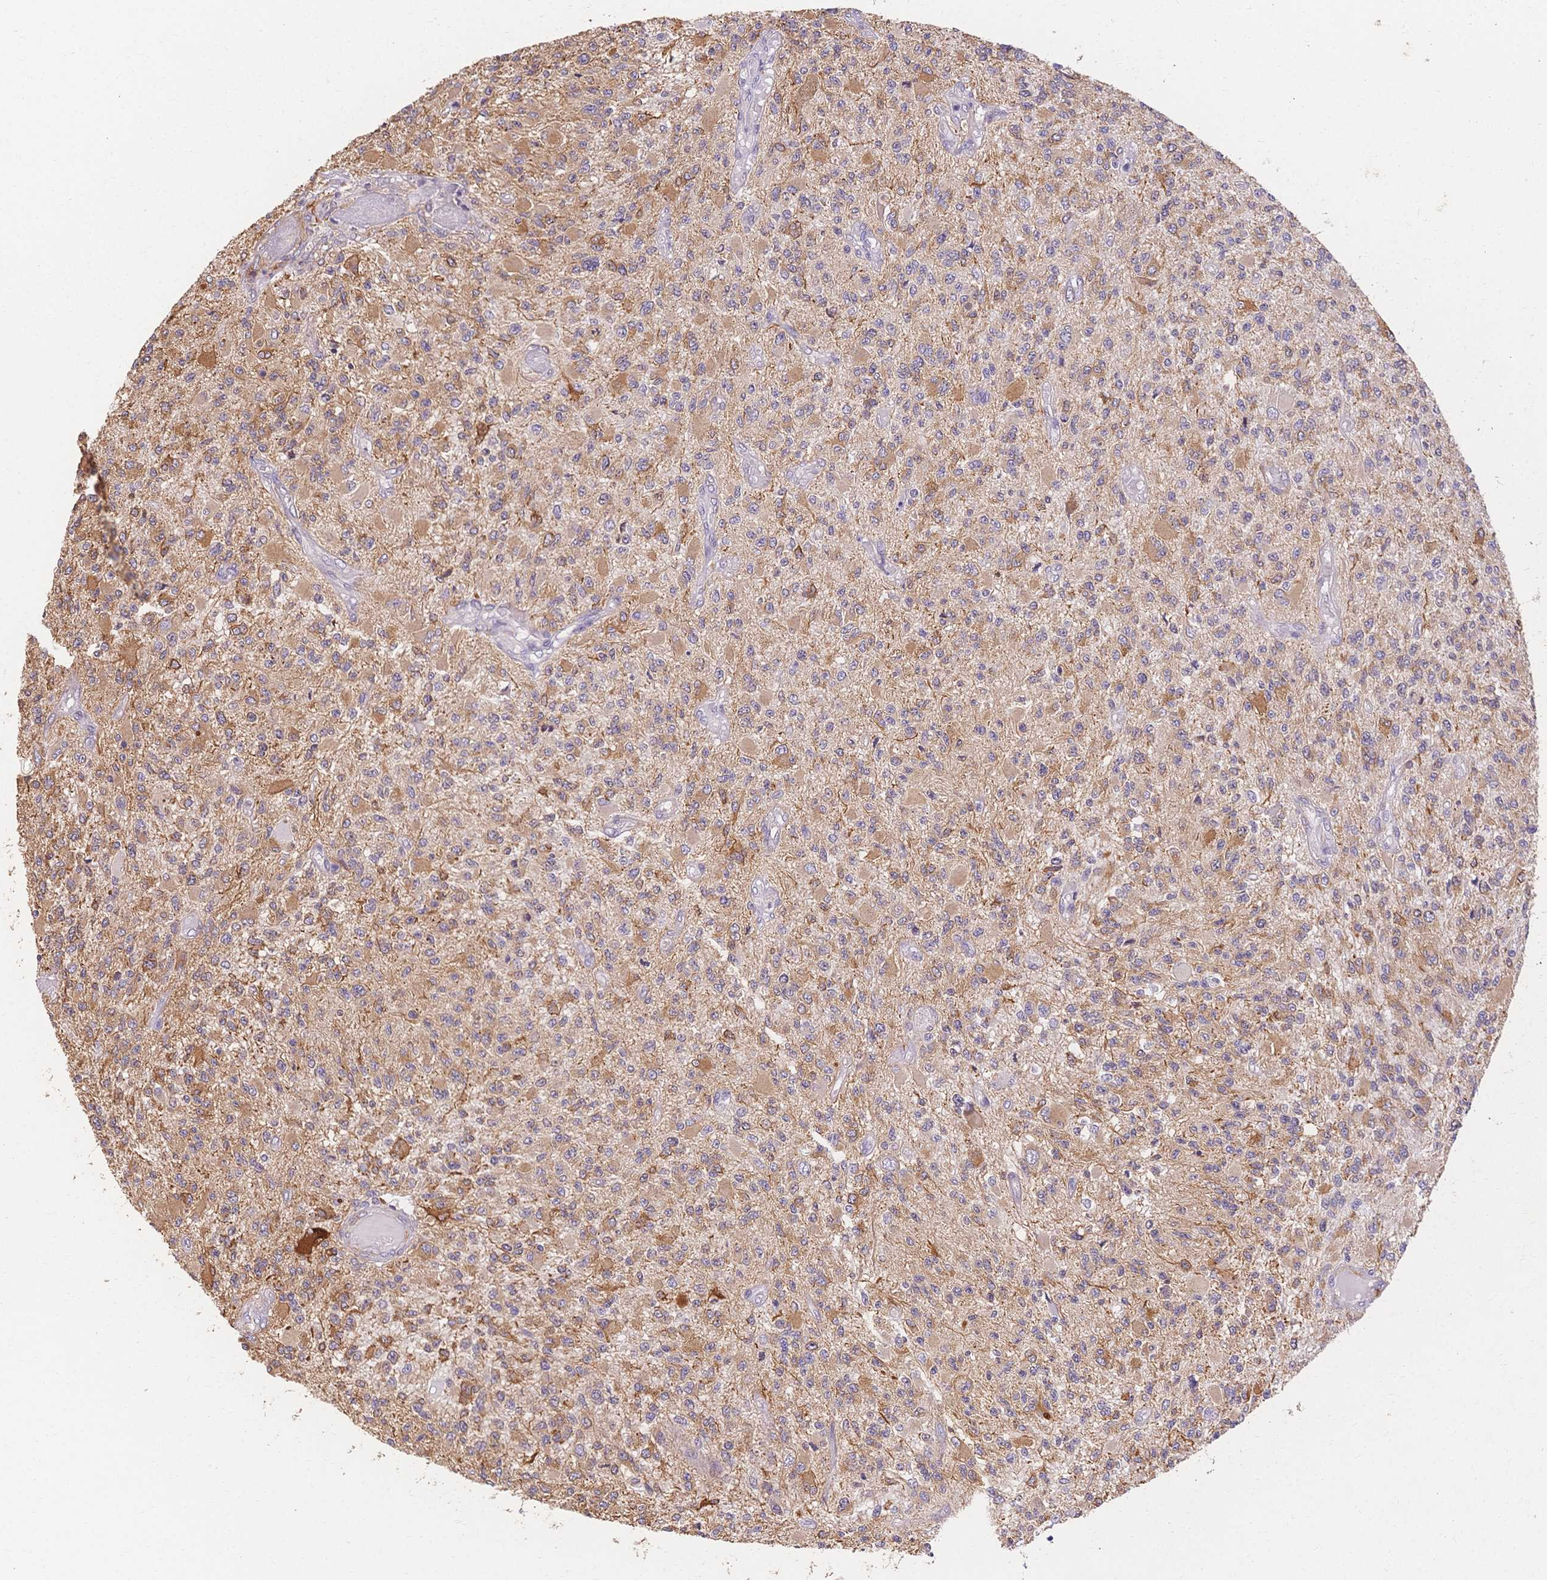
{"staining": {"intensity": "moderate", "quantity": "<25%", "location": "cytoplasmic/membranous"}, "tissue": "glioma", "cell_type": "Tumor cells", "image_type": "cancer", "snomed": [{"axis": "morphology", "description": "Glioma, malignant, High grade"}, {"axis": "topography", "description": "Brain"}], "caption": "Malignant high-grade glioma stained for a protein displays moderate cytoplasmic/membranous positivity in tumor cells.", "gene": "HS3ST5", "patient": {"sex": "female", "age": 63}}